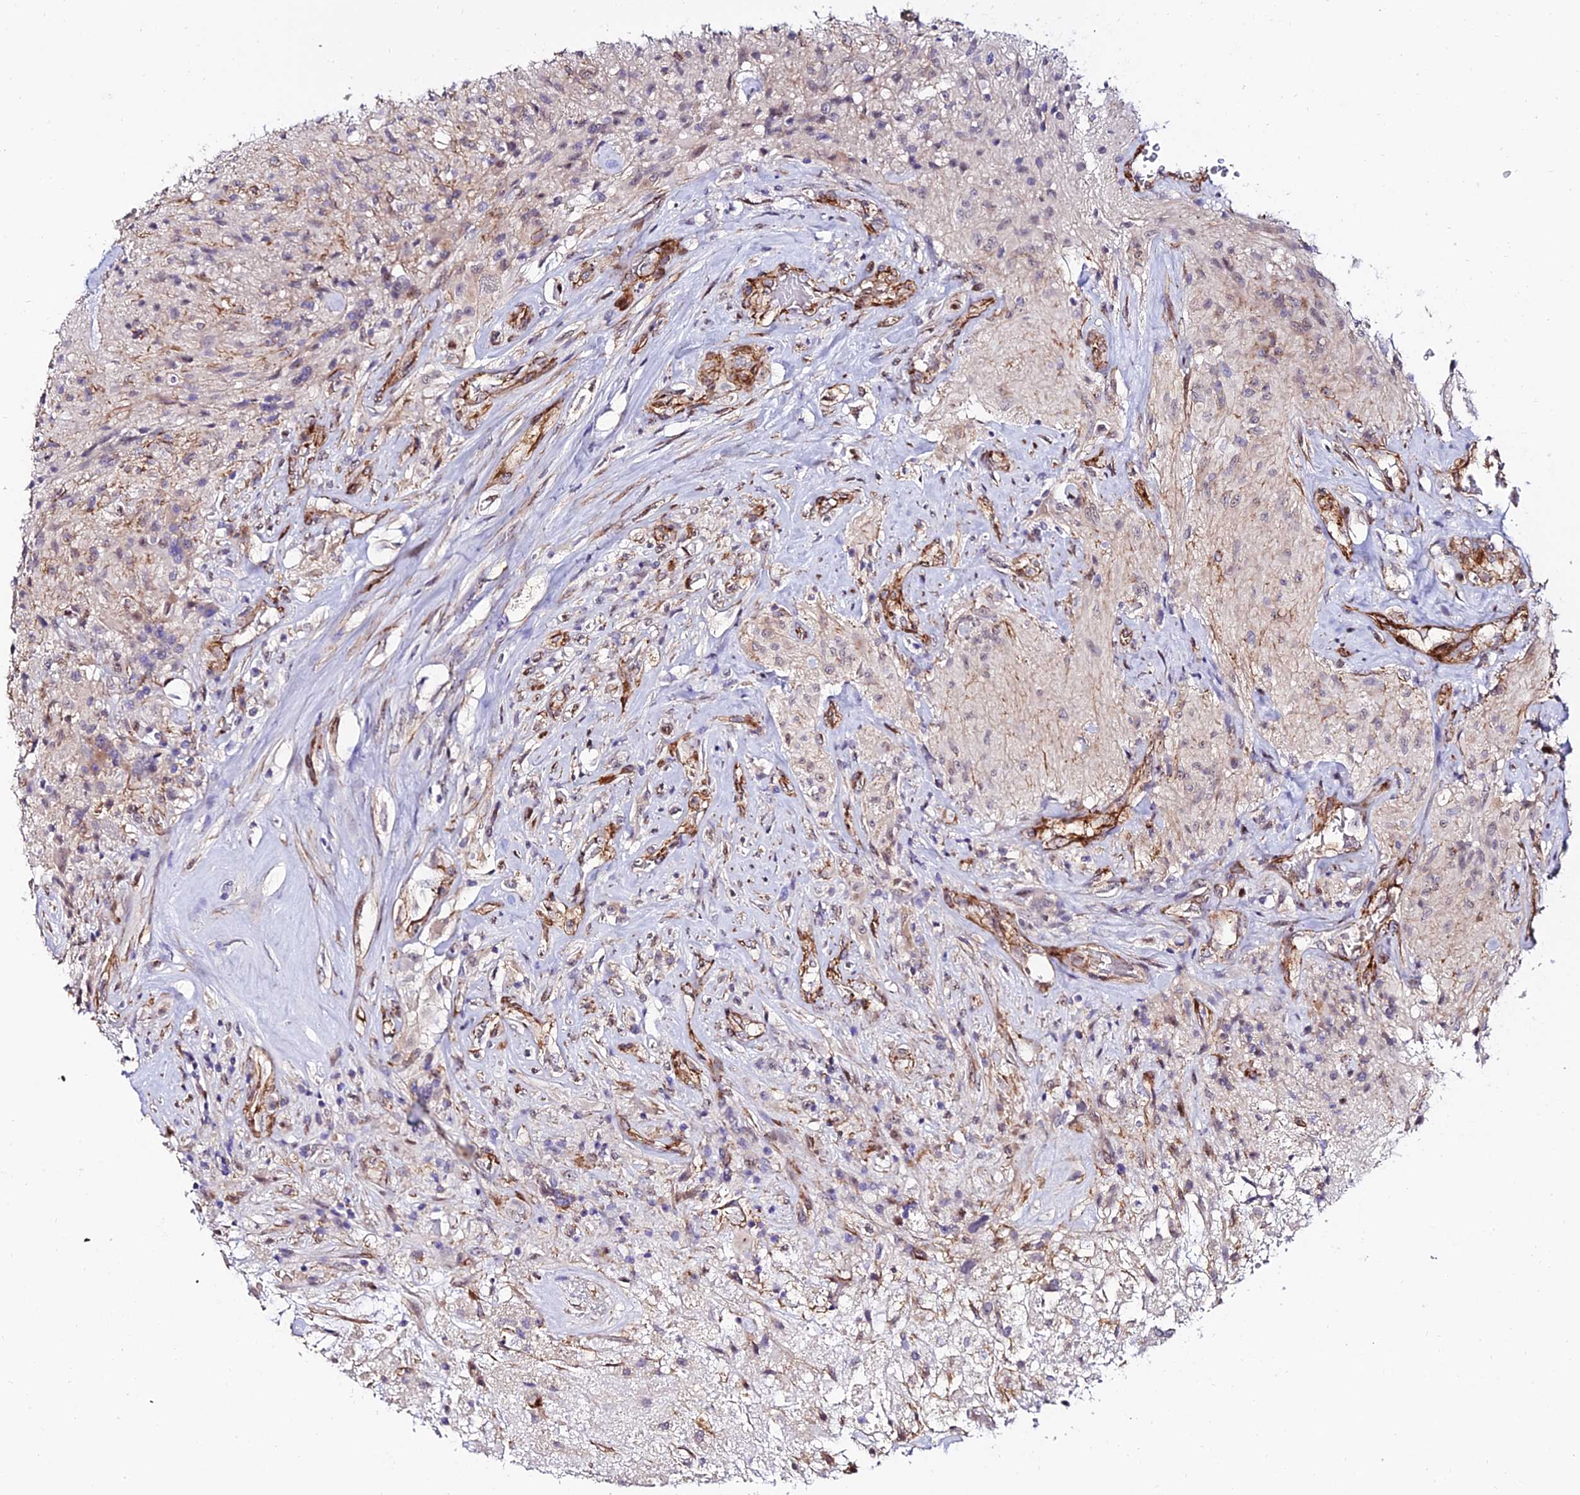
{"staining": {"intensity": "negative", "quantity": "none", "location": "none"}, "tissue": "glioma", "cell_type": "Tumor cells", "image_type": "cancer", "snomed": [{"axis": "morphology", "description": "Glioma, malignant, High grade"}, {"axis": "topography", "description": "Brain"}], "caption": "Micrograph shows no significant protein staining in tumor cells of glioma.", "gene": "ALDH3B2", "patient": {"sex": "male", "age": 56}}